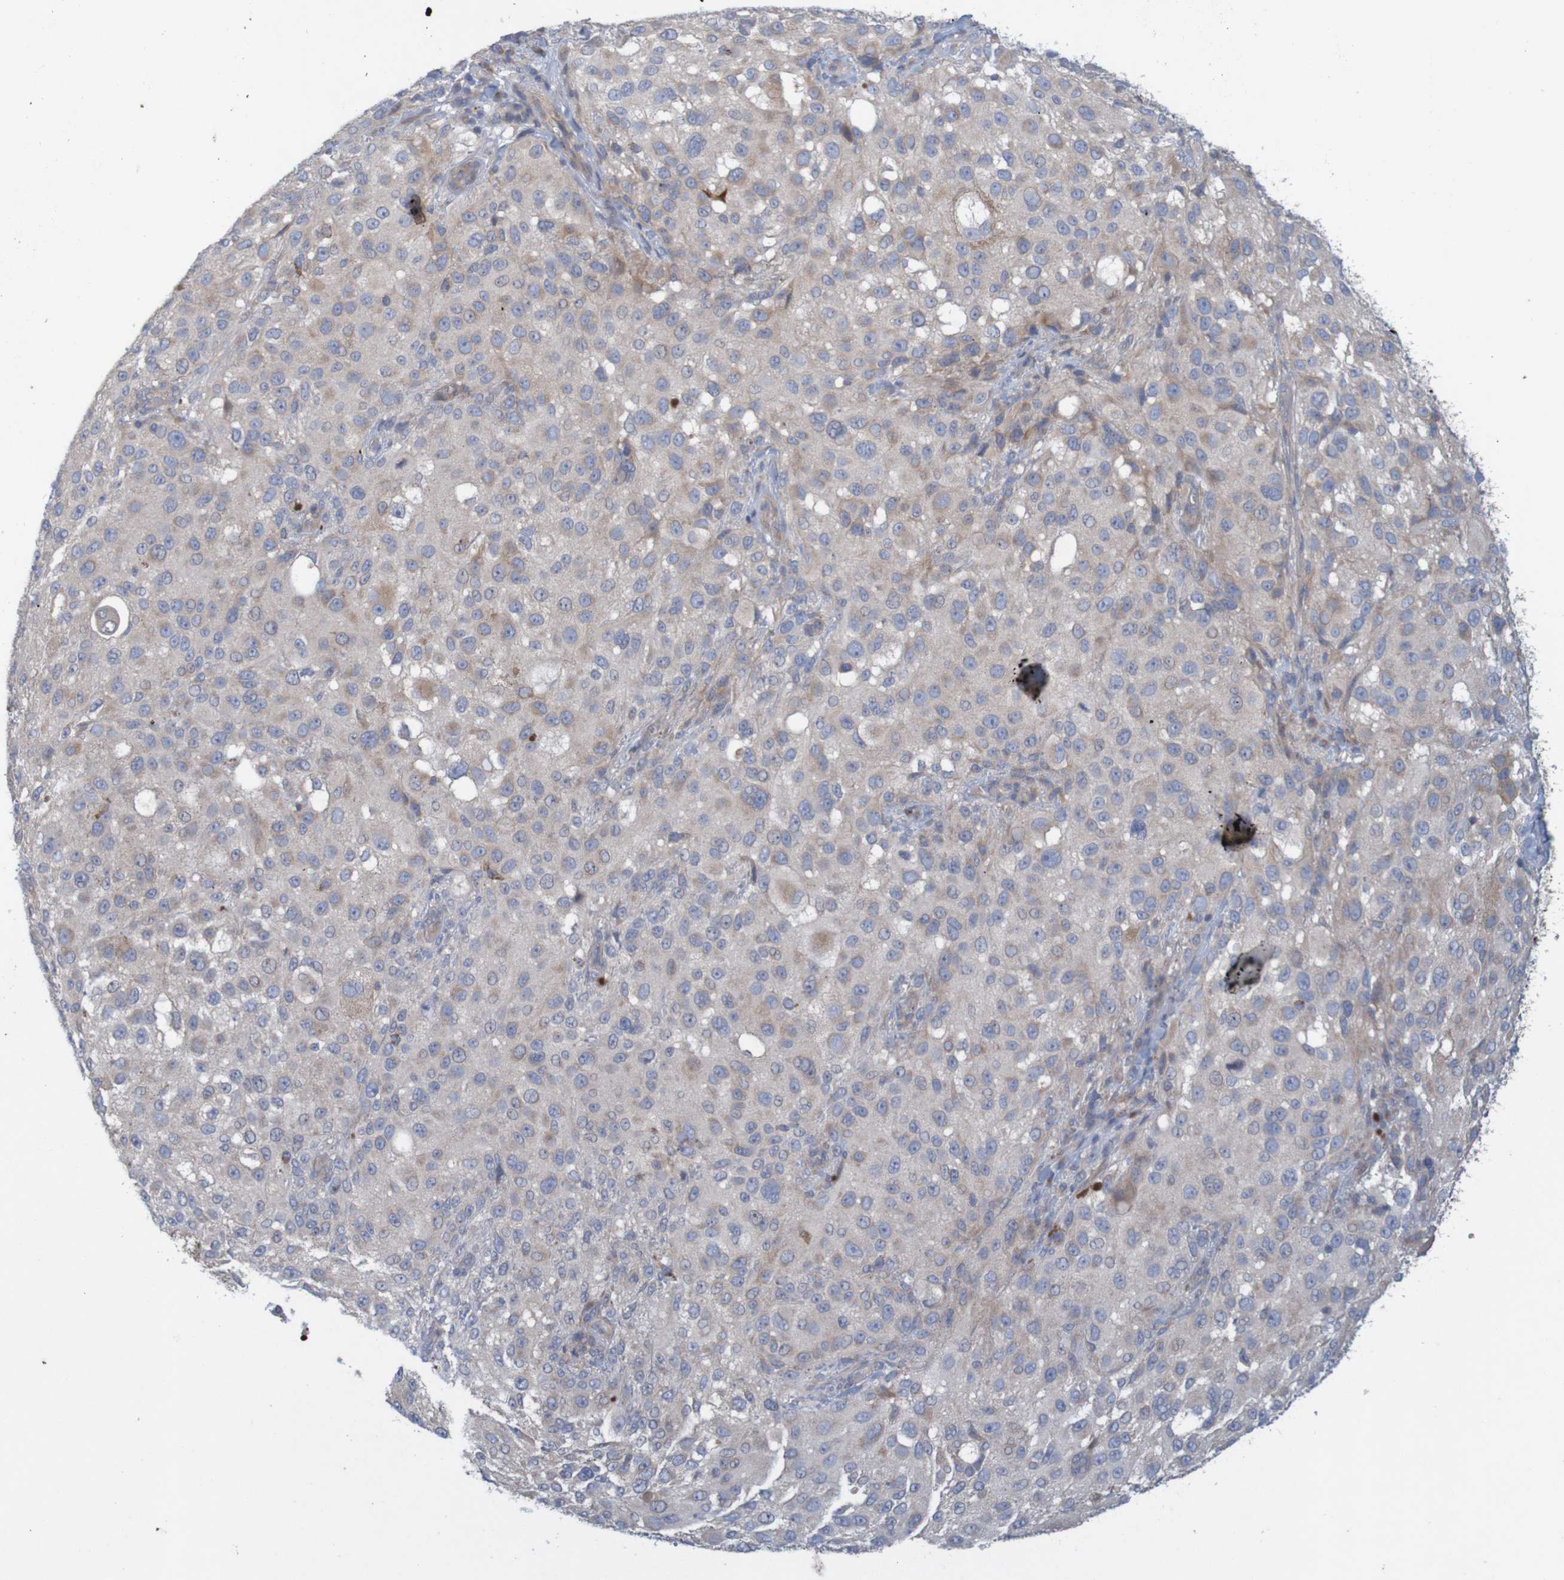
{"staining": {"intensity": "weak", "quantity": "<25%", "location": "cytoplasmic/membranous"}, "tissue": "melanoma", "cell_type": "Tumor cells", "image_type": "cancer", "snomed": [{"axis": "morphology", "description": "Necrosis, NOS"}, {"axis": "morphology", "description": "Malignant melanoma, NOS"}, {"axis": "topography", "description": "Skin"}], "caption": "Micrograph shows no protein expression in tumor cells of malignant melanoma tissue.", "gene": "KRT23", "patient": {"sex": "female", "age": 87}}